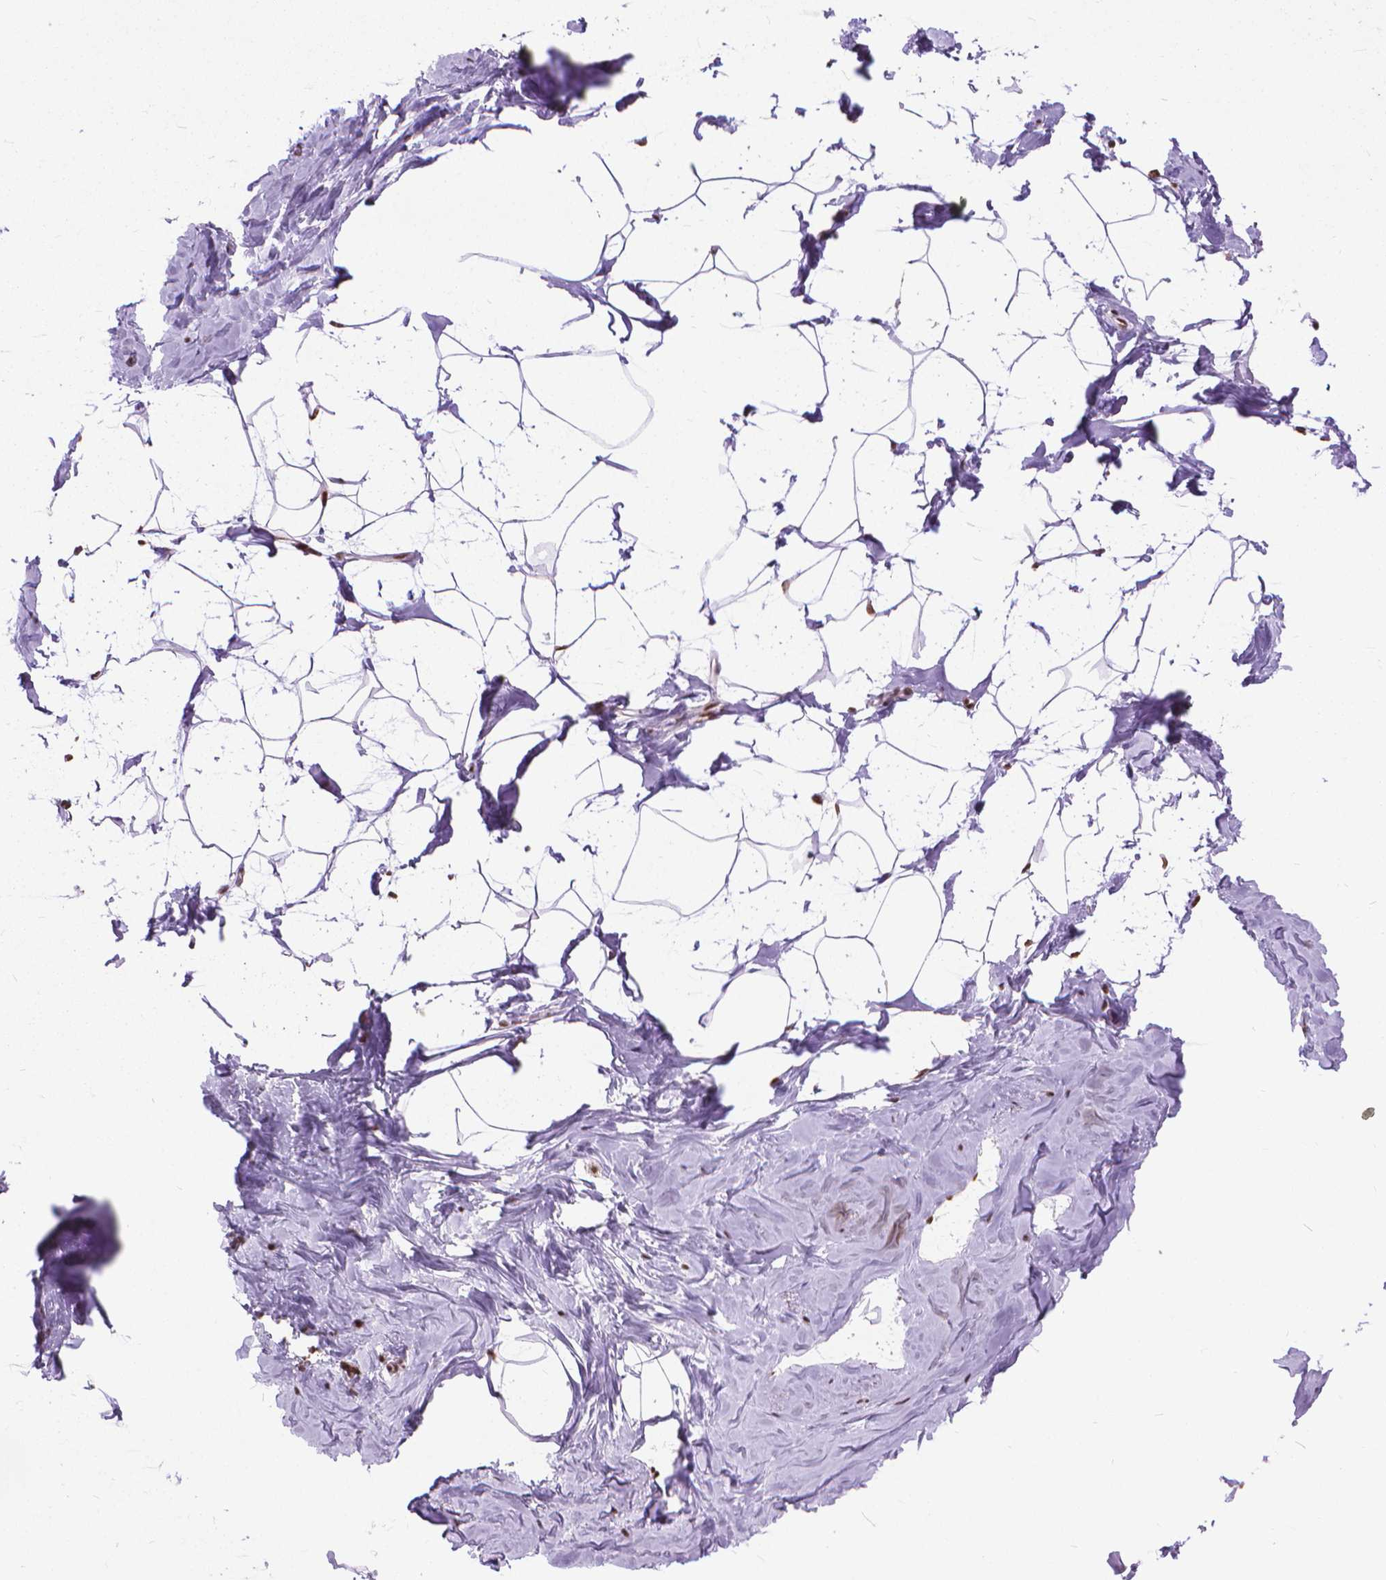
{"staining": {"intensity": "moderate", "quantity": "<25%", "location": "nuclear"}, "tissue": "breast", "cell_type": "Adipocytes", "image_type": "normal", "snomed": [{"axis": "morphology", "description": "Normal tissue, NOS"}, {"axis": "topography", "description": "Breast"}], "caption": "Breast was stained to show a protein in brown. There is low levels of moderate nuclear expression in approximately <25% of adipocytes. The protein of interest is shown in brown color, while the nuclei are stained blue.", "gene": "AKAP8", "patient": {"sex": "female", "age": 32}}